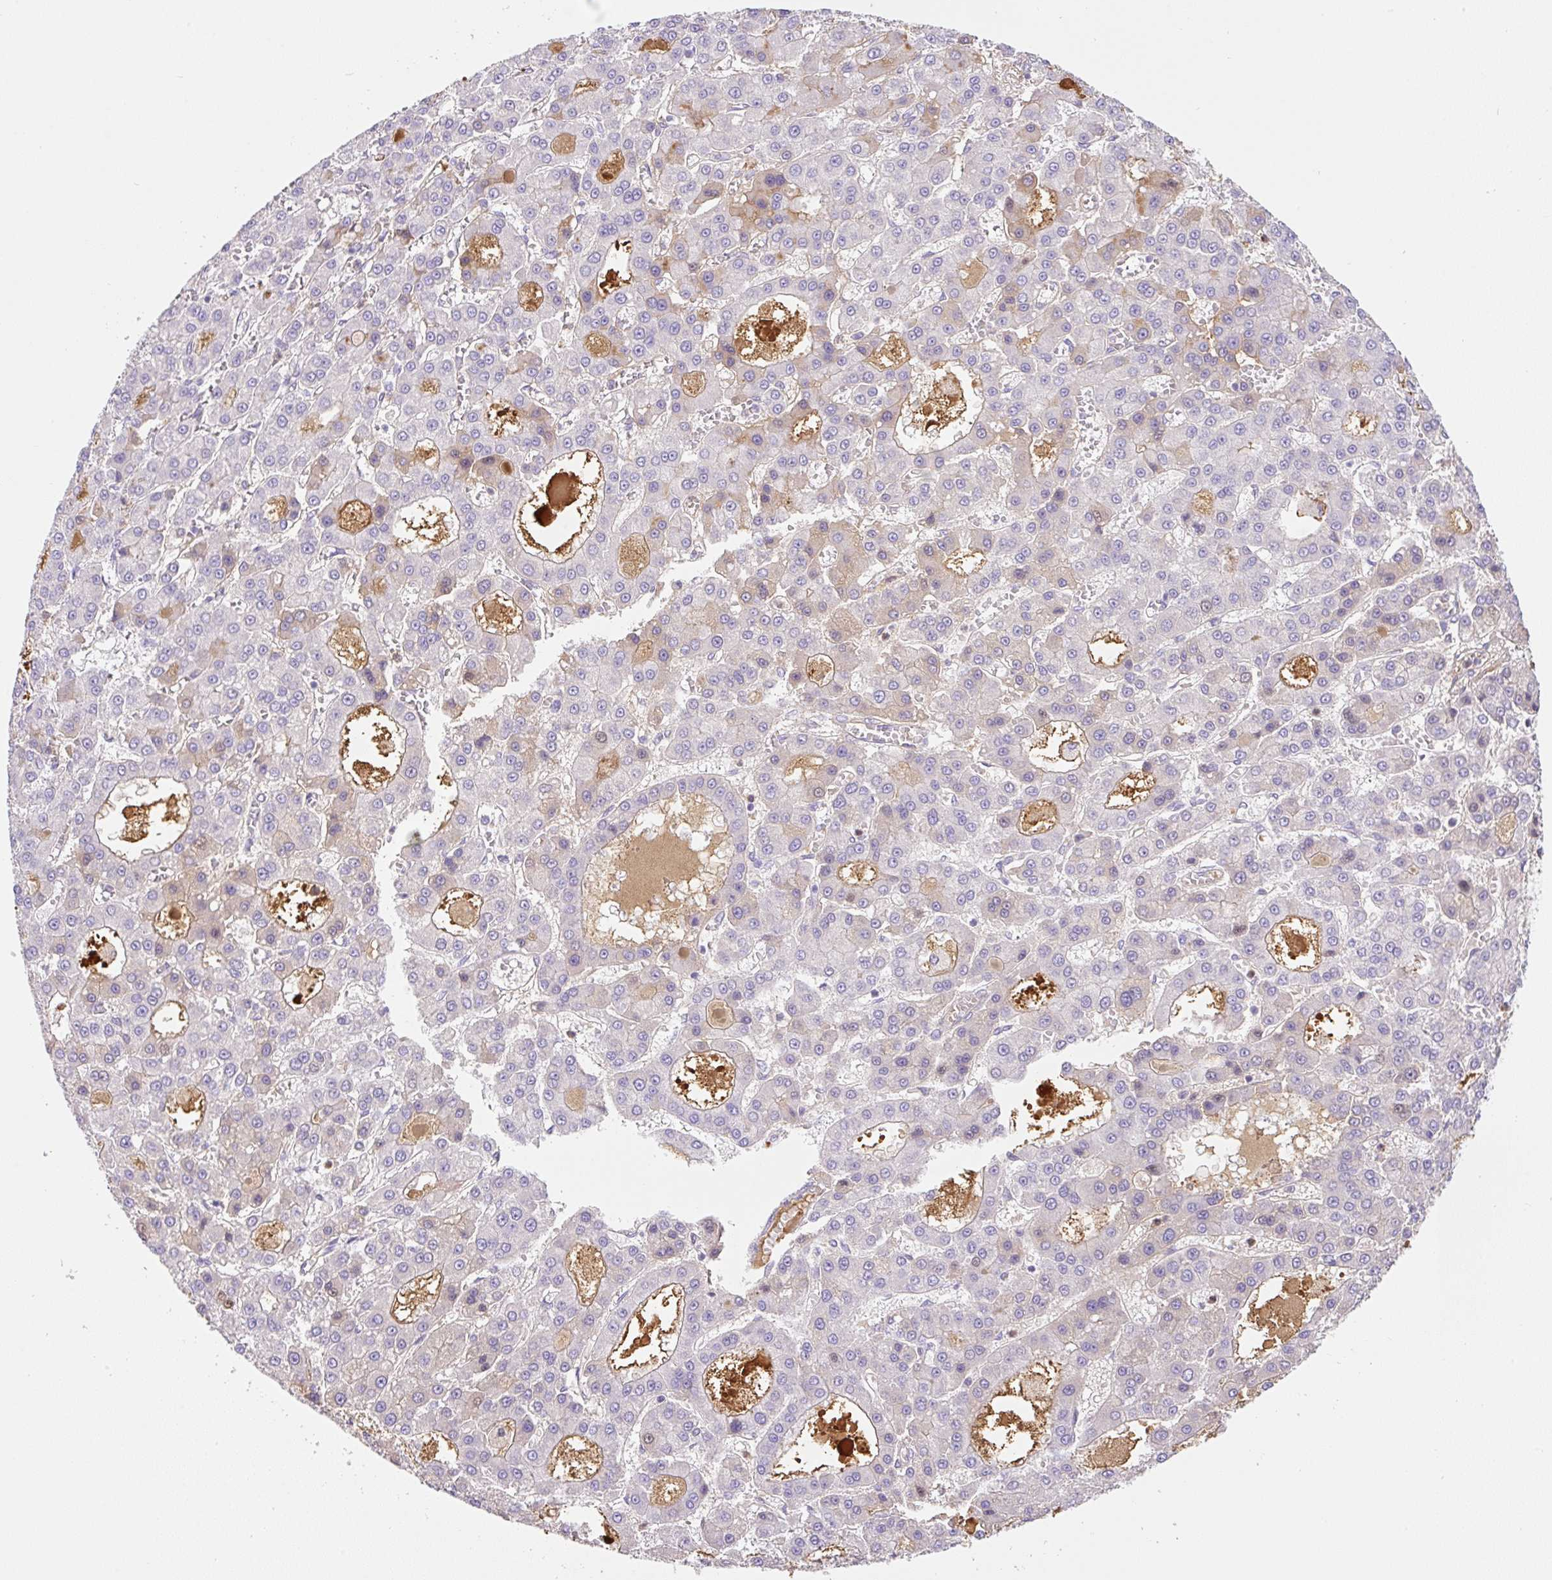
{"staining": {"intensity": "weak", "quantity": "<25%", "location": "cytoplasmic/membranous"}, "tissue": "liver cancer", "cell_type": "Tumor cells", "image_type": "cancer", "snomed": [{"axis": "morphology", "description": "Carcinoma, Hepatocellular, NOS"}, {"axis": "topography", "description": "Liver"}], "caption": "This photomicrograph is of liver hepatocellular carcinoma stained with immunohistochemistry to label a protein in brown with the nuclei are counter-stained blue. There is no positivity in tumor cells. (Immunohistochemistry, brightfield microscopy, high magnification).", "gene": "TDRD15", "patient": {"sex": "male", "age": 70}}